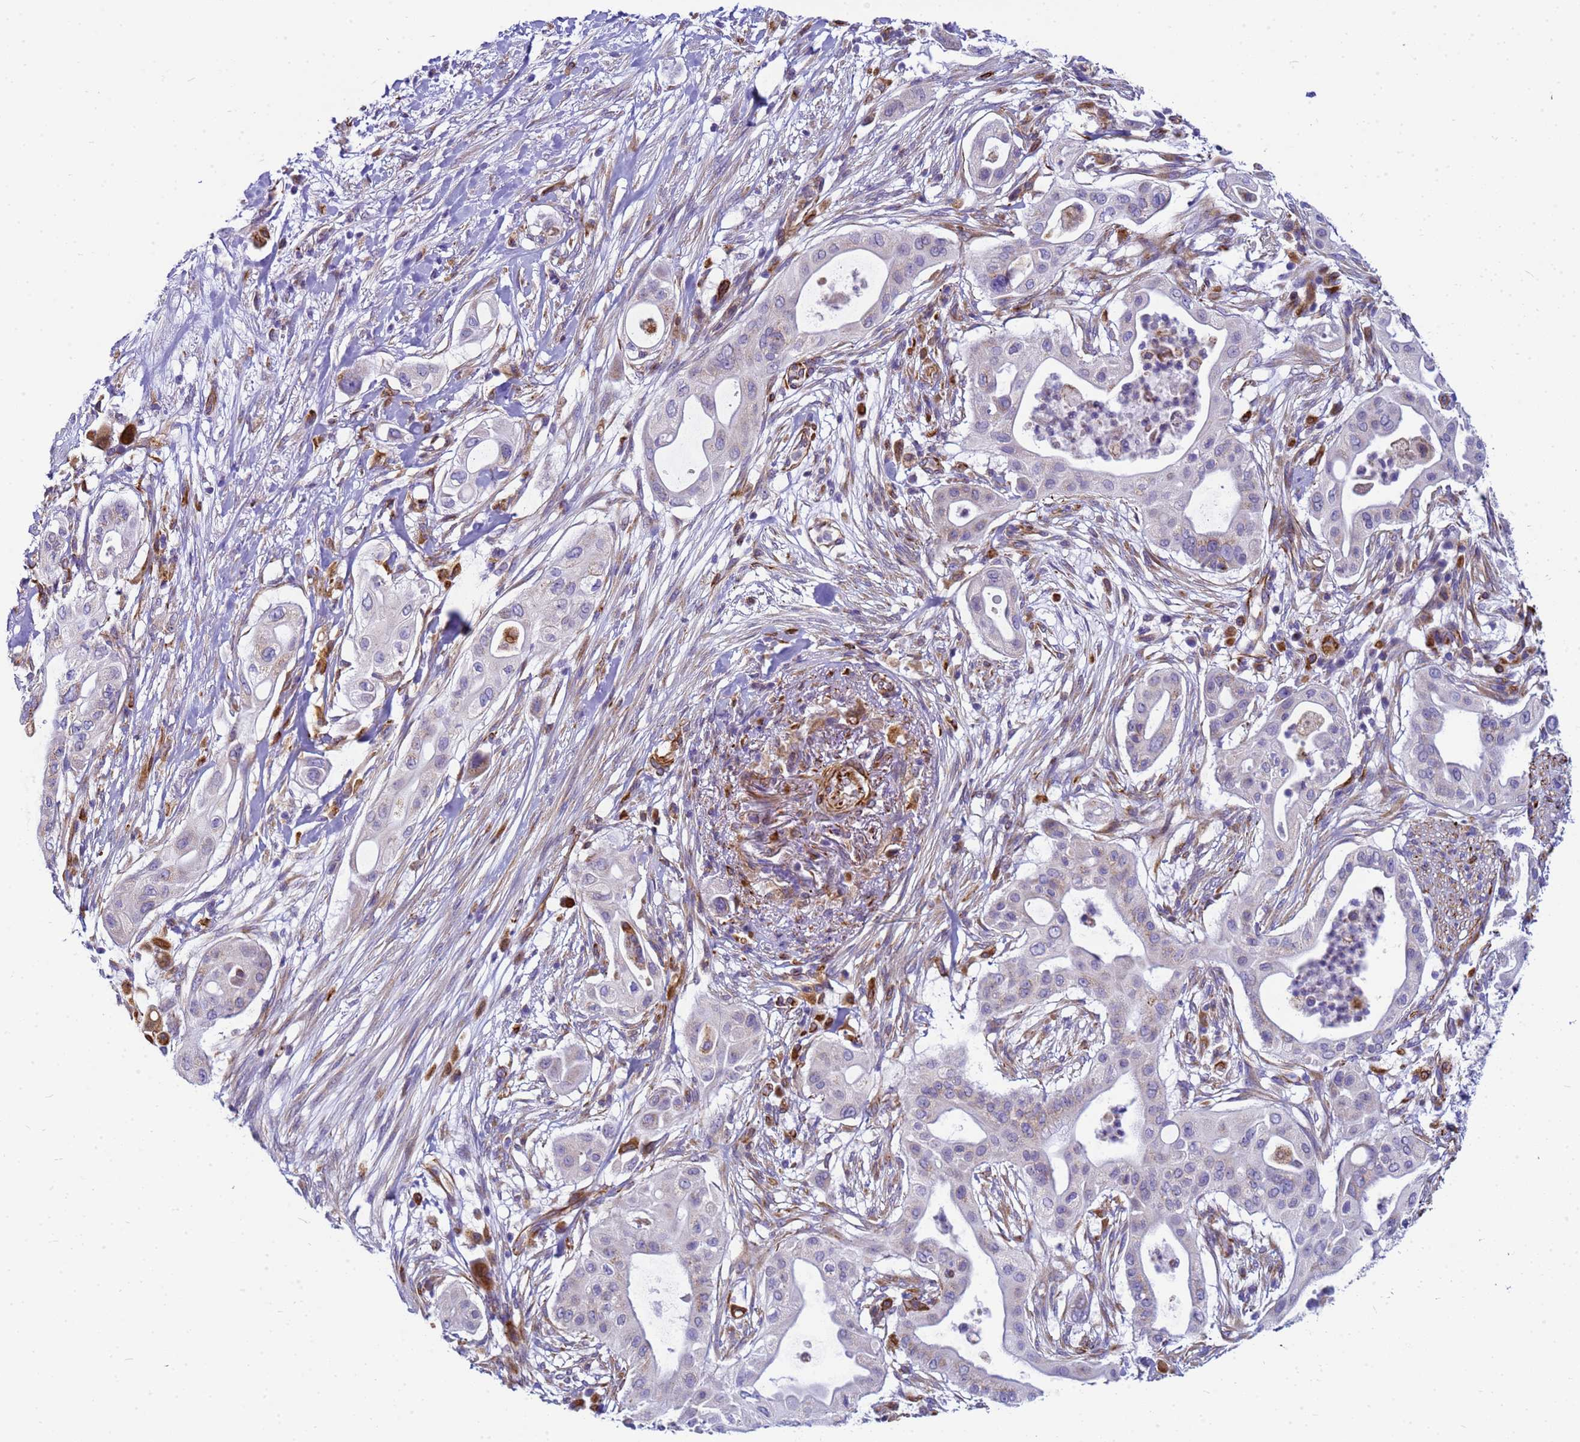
{"staining": {"intensity": "negative", "quantity": "none", "location": "none"}, "tissue": "pancreatic cancer", "cell_type": "Tumor cells", "image_type": "cancer", "snomed": [{"axis": "morphology", "description": "Adenocarcinoma, NOS"}, {"axis": "topography", "description": "Pancreas"}], "caption": "A histopathology image of pancreatic adenocarcinoma stained for a protein demonstrates no brown staining in tumor cells. (DAB IHC, high magnification).", "gene": "UBXN2B", "patient": {"sex": "male", "age": 68}}